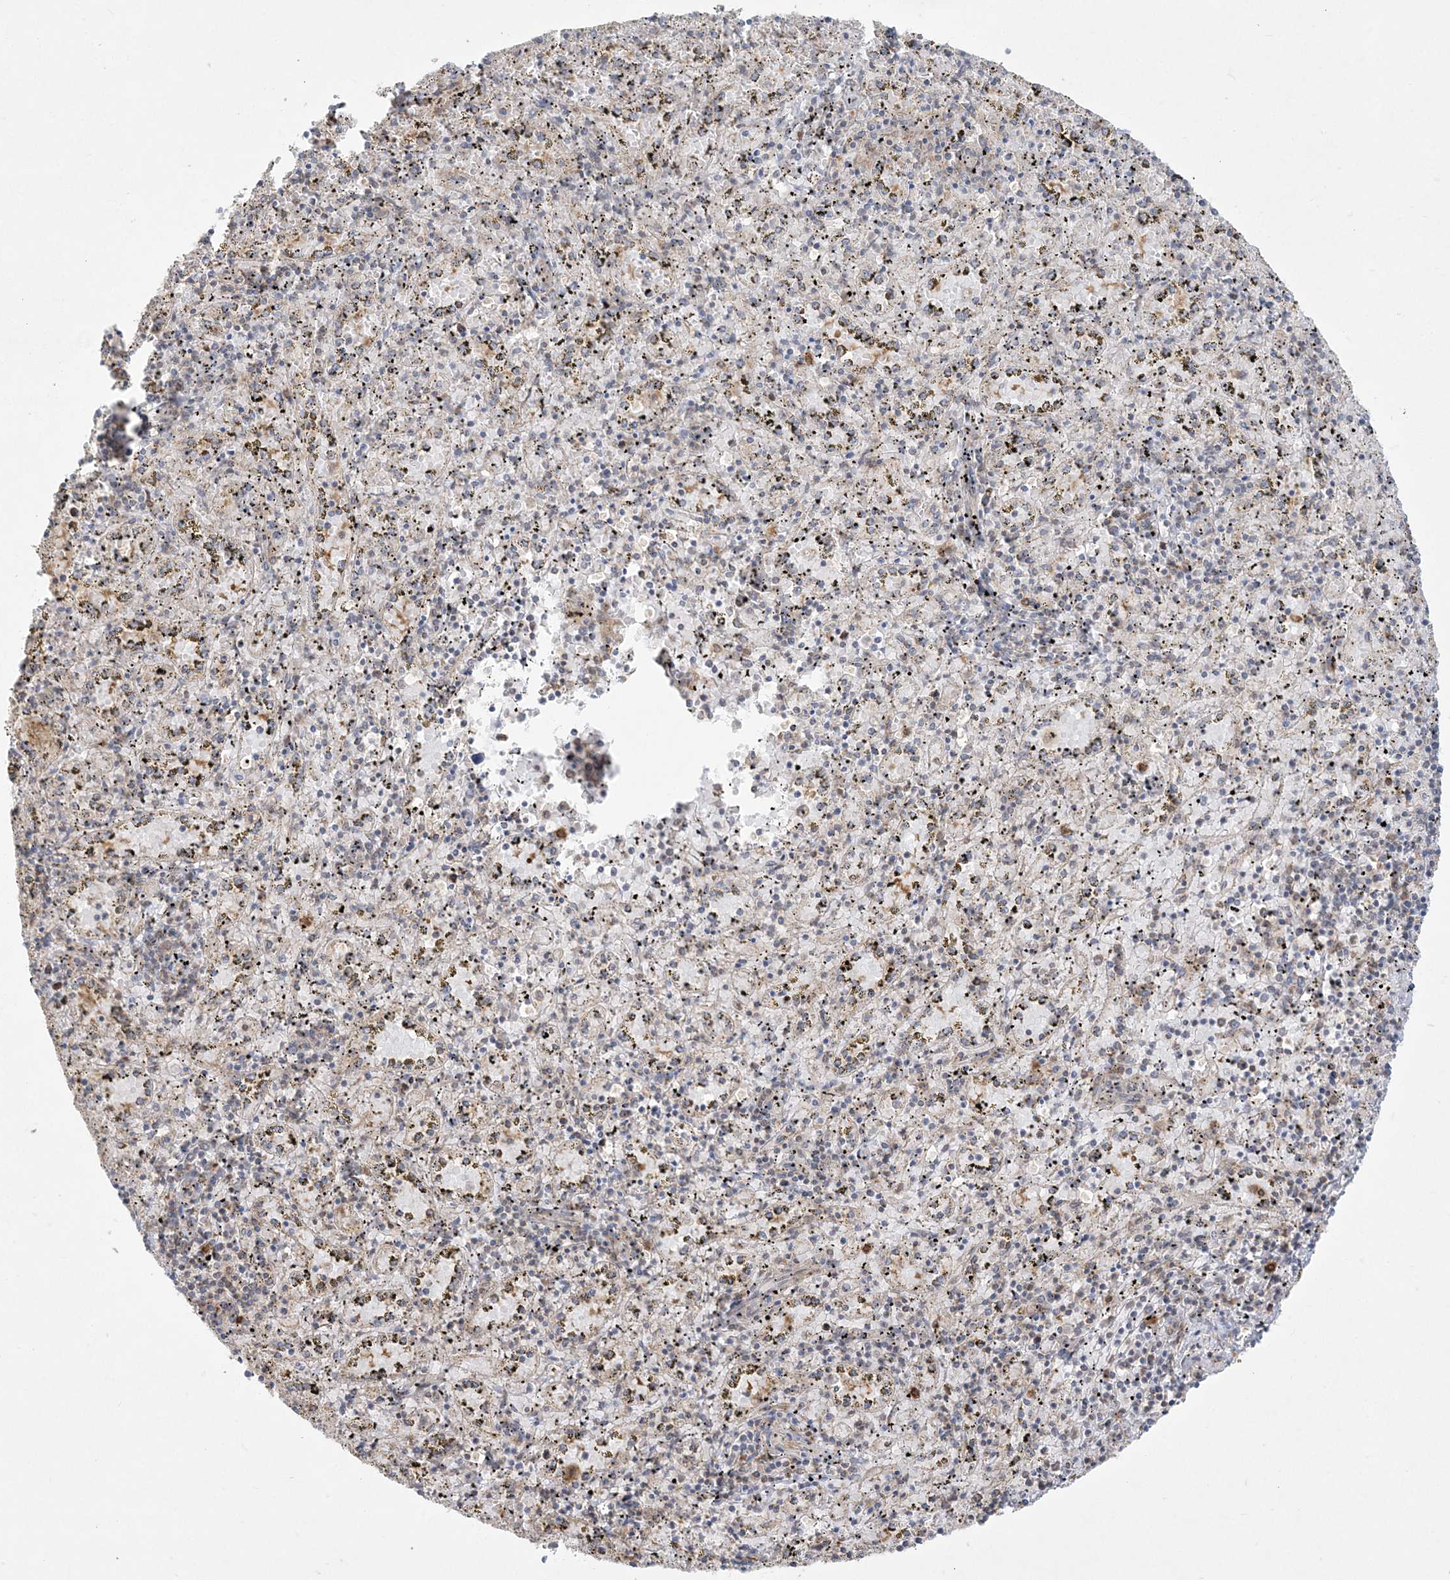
{"staining": {"intensity": "weak", "quantity": "<25%", "location": "cytoplasmic/membranous"}, "tissue": "spleen", "cell_type": "Cells in red pulp", "image_type": "normal", "snomed": [{"axis": "morphology", "description": "Normal tissue, NOS"}, {"axis": "topography", "description": "Spleen"}], "caption": "Immunohistochemistry (IHC) of unremarkable human spleen reveals no positivity in cells in red pulp.", "gene": "ZC3H6", "patient": {"sex": "male", "age": 11}}